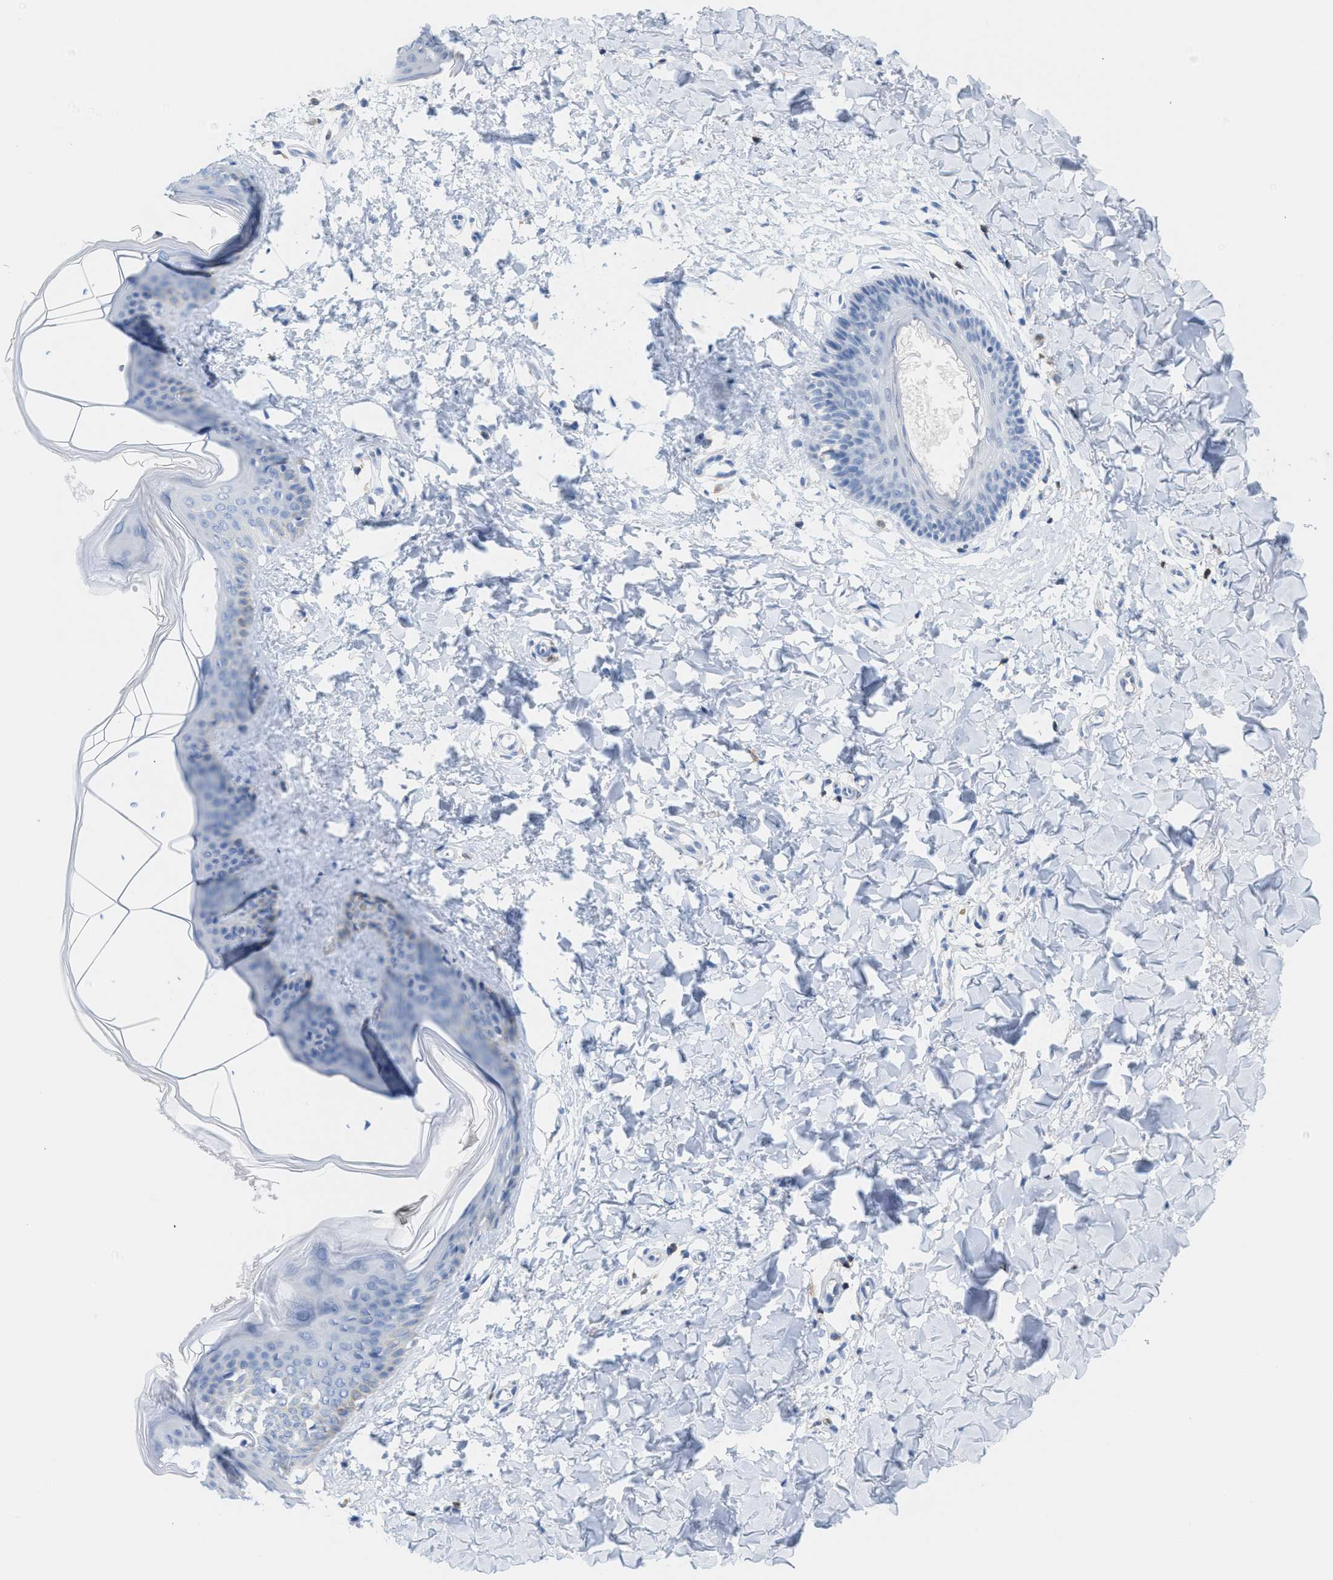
{"staining": {"intensity": "negative", "quantity": "none", "location": "none"}, "tissue": "skin", "cell_type": "Fibroblasts", "image_type": "normal", "snomed": [{"axis": "morphology", "description": "Normal tissue, NOS"}, {"axis": "topography", "description": "Skin"}], "caption": "There is no significant staining in fibroblasts of skin. The staining was performed using DAB (3,3'-diaminobenzidine) to visualize the protein expression in brown, while the nuclei were stained in blue with hematoxylin (Magnification: 20x).", "gene": "IL16", "patient": {"sex": "female", "age": 17}}